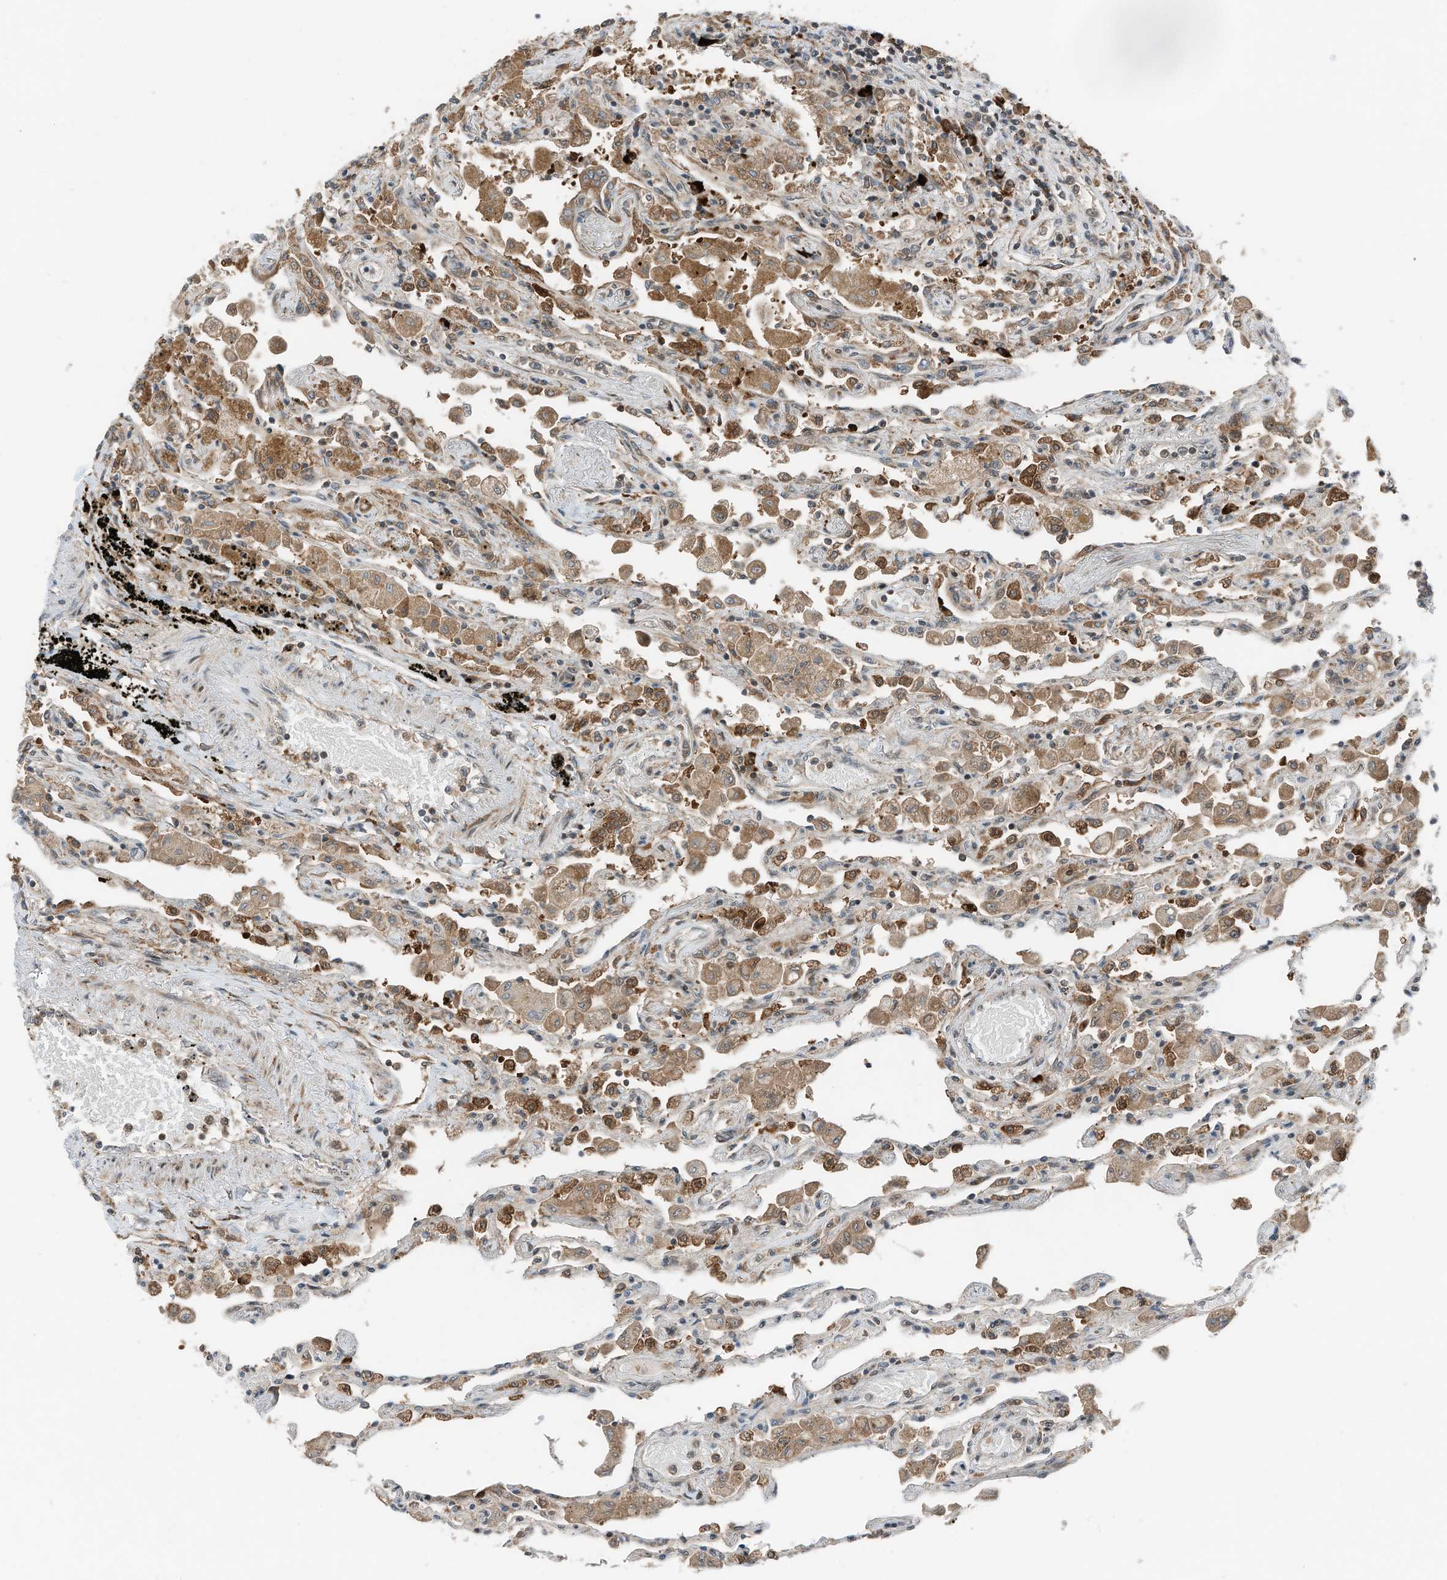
{"staining": {"intensity": "moderate", "quantity": "<25%", "location": "cytoplasmic/membranous"}, "tissue": "lung", "cell_type": "Alveolar cells", "image_type": "normal", "snomed": [{"axis": "morphology", "description": "Normal tissue, NOS"}, {"axis": "topography", "description": "Bronchus"}, {"axis": "topography", "description": "Lung"}], "caption": "Protein staining reveals moderate cytoplasmic/membranous staining in about <25% of alveolar cells in benign lung.", "gene": "RMND1", "patient": {"sex": "female", "age": 49}}